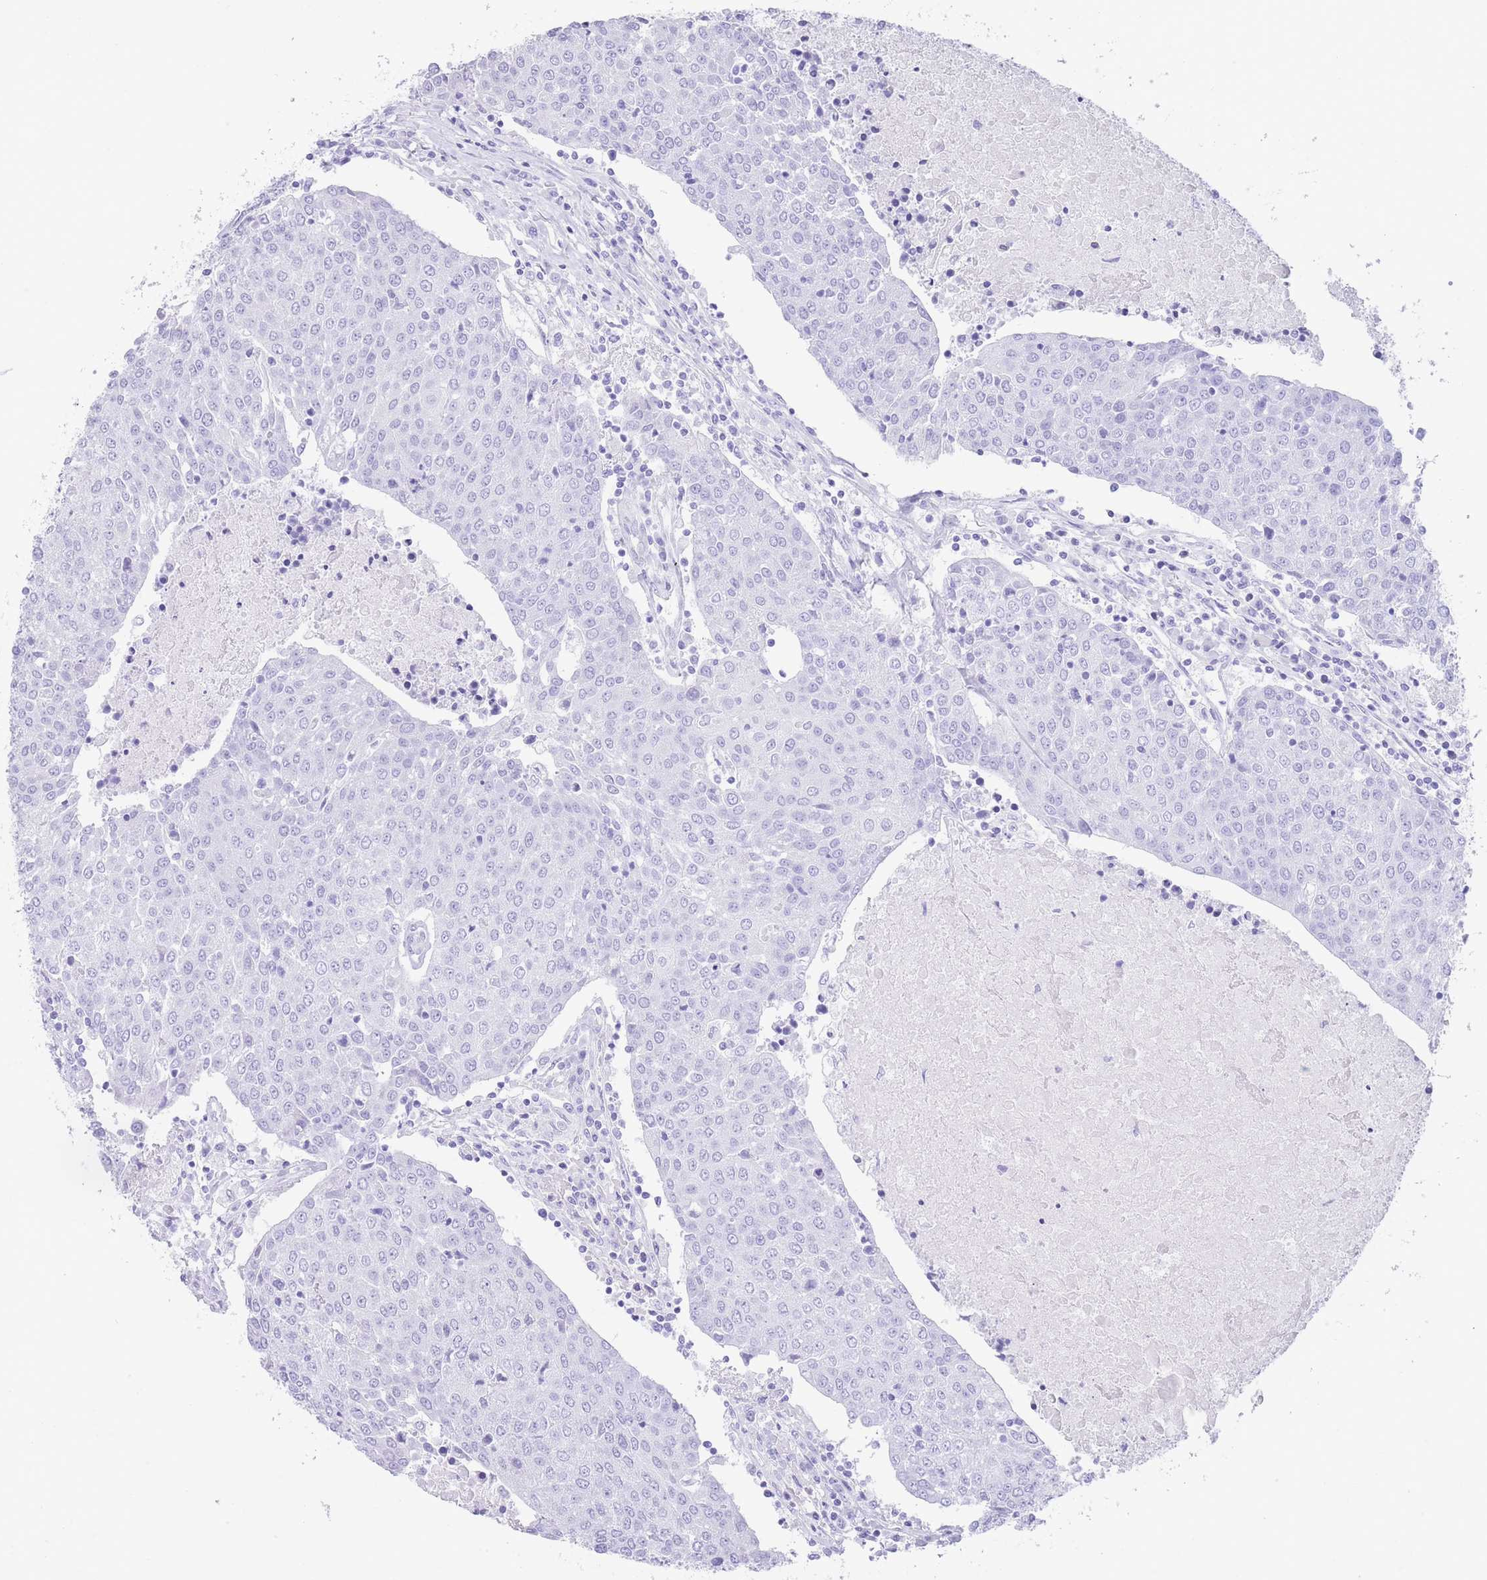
{"staining": {"intensity": "negative", "quantity": "none", "location": "none"}, "tissue": "urothelial cancer", "cell_type": "Tumor cells", "image_type": "cancer", "snomed": [{"axis": "morphology", "description": "Urothelial carcinoma, High grade"}, {"axis": "topography", "description": "Urinary bladder"}], "caption": "High magnification brightfield microscopy of urothelial carcinoma (high-grade) stained with DAB (brown) and counterstained with hematoxylin (blue): tumor cells show no significant staining.", "gene": "ELOA2", "patient": {"sex": "female", "age": 85}}